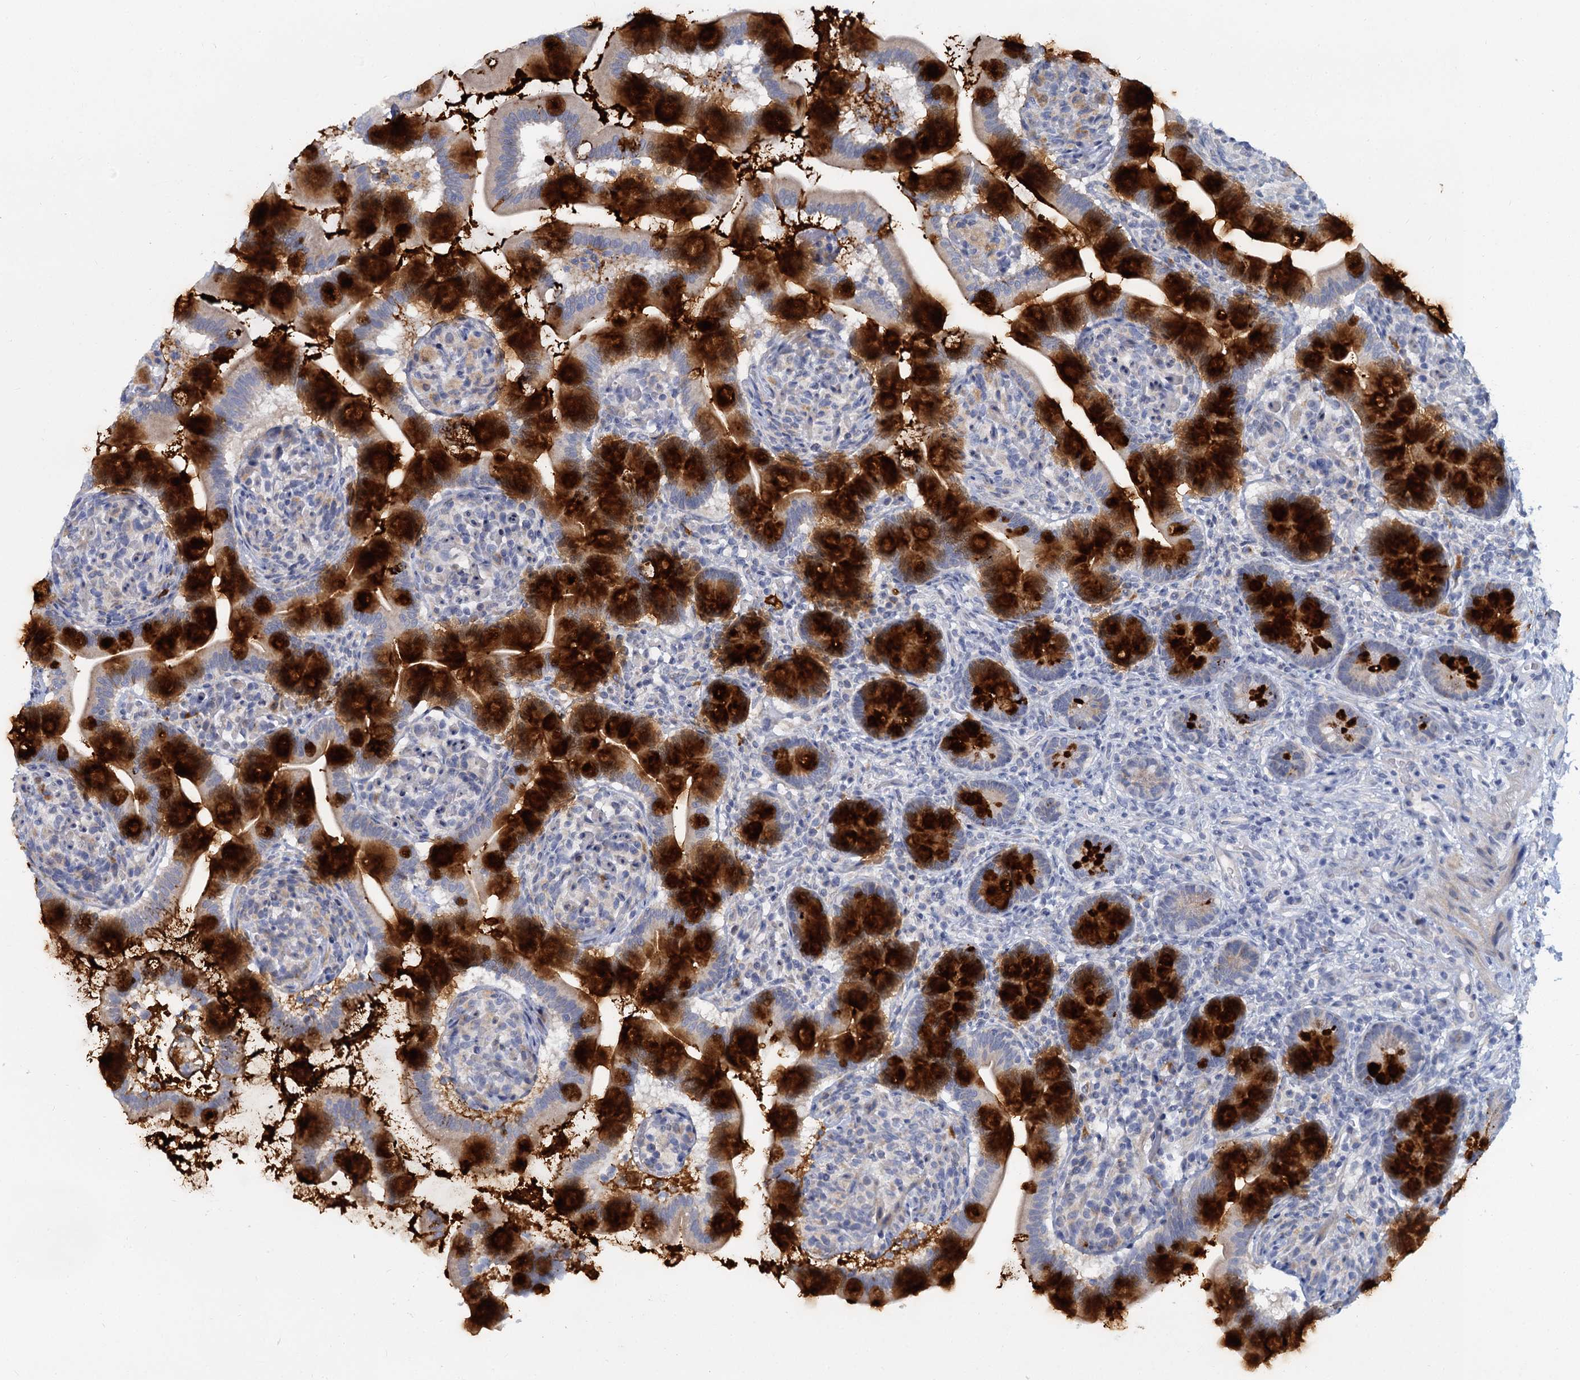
{"staining": {"intensity": "strong", "quantity": ">75%", "location": "cytoplasmic/membranous"}, "tissue": "small intestine", "cell_type": "Glandular cells", "image_type": "normal", "snomed": [{"axis": "morphology", "description": "Normal tissue, NOS"}, {"axis": "topography", "description": "Small intestine"}], "caption": "Protein staining of unremarkable small intestine displays strong cytoplasmic/membranous staining in about >75% of glandular cells.", "gene": "ACRBP", "patient": {"sex": "female", "age": 64}}